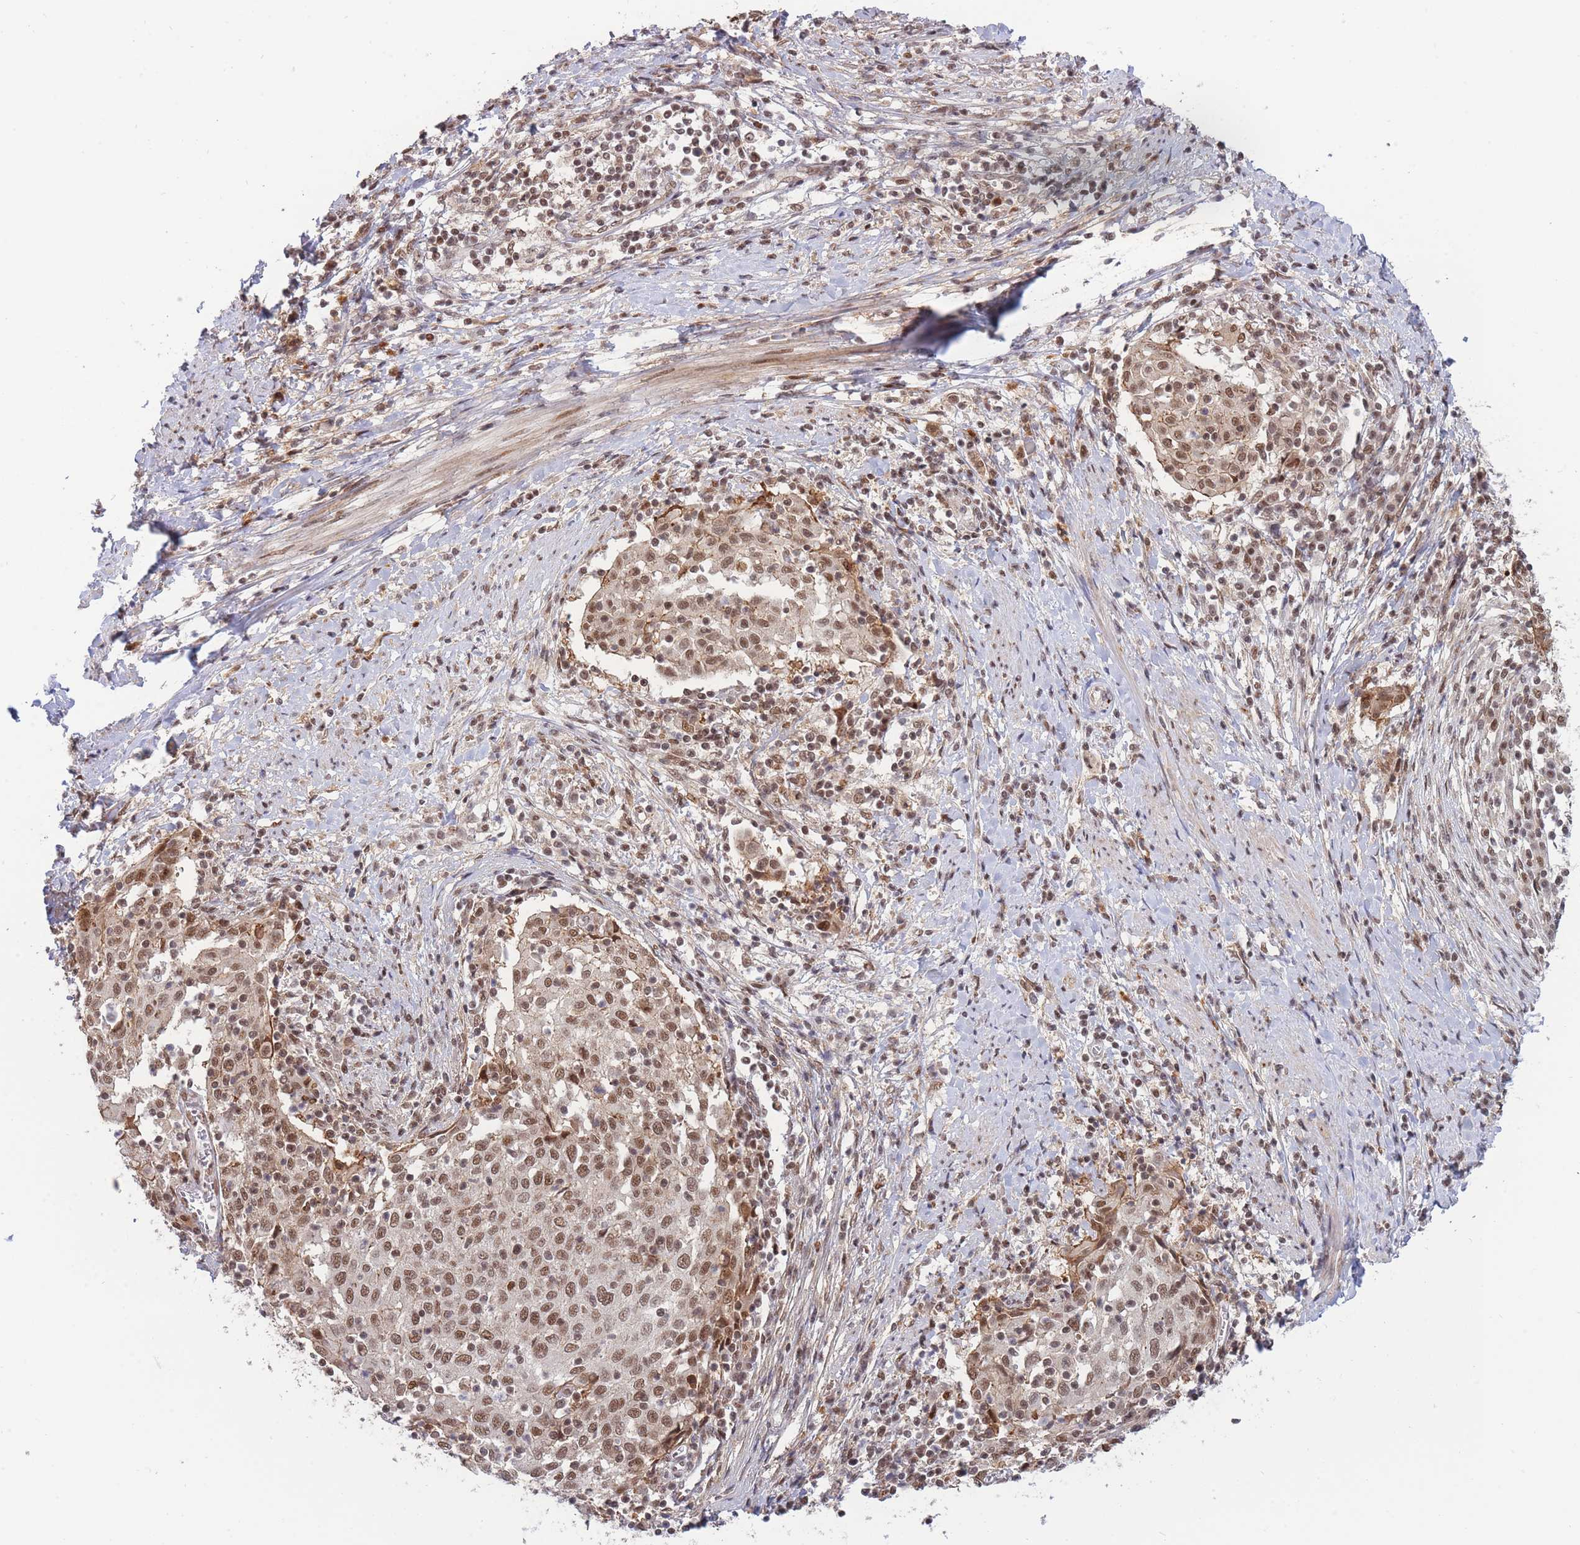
{"staining": {"intensity": "moderate", "quantity": ">75%", "location": "cytoplasmic/membranous,nuclear"}, "tissue": "cervical cancer", "cell_type": "Tumor cells", "image_type": "cancer", "snomed": [{"axis": "morphology", "description": "Squamous cell carcinoma, NOS"}, {"axis": "topography", "description": "Cervix"}], "caption": "Moderate cytoplasmic/membranous and nuclear expression is seen in approximately >75% of tumor cells in squamous cell carcinoma (cervical).", "gene": "BOD1L1", "patient": {"sex": "female", "age": 52}}